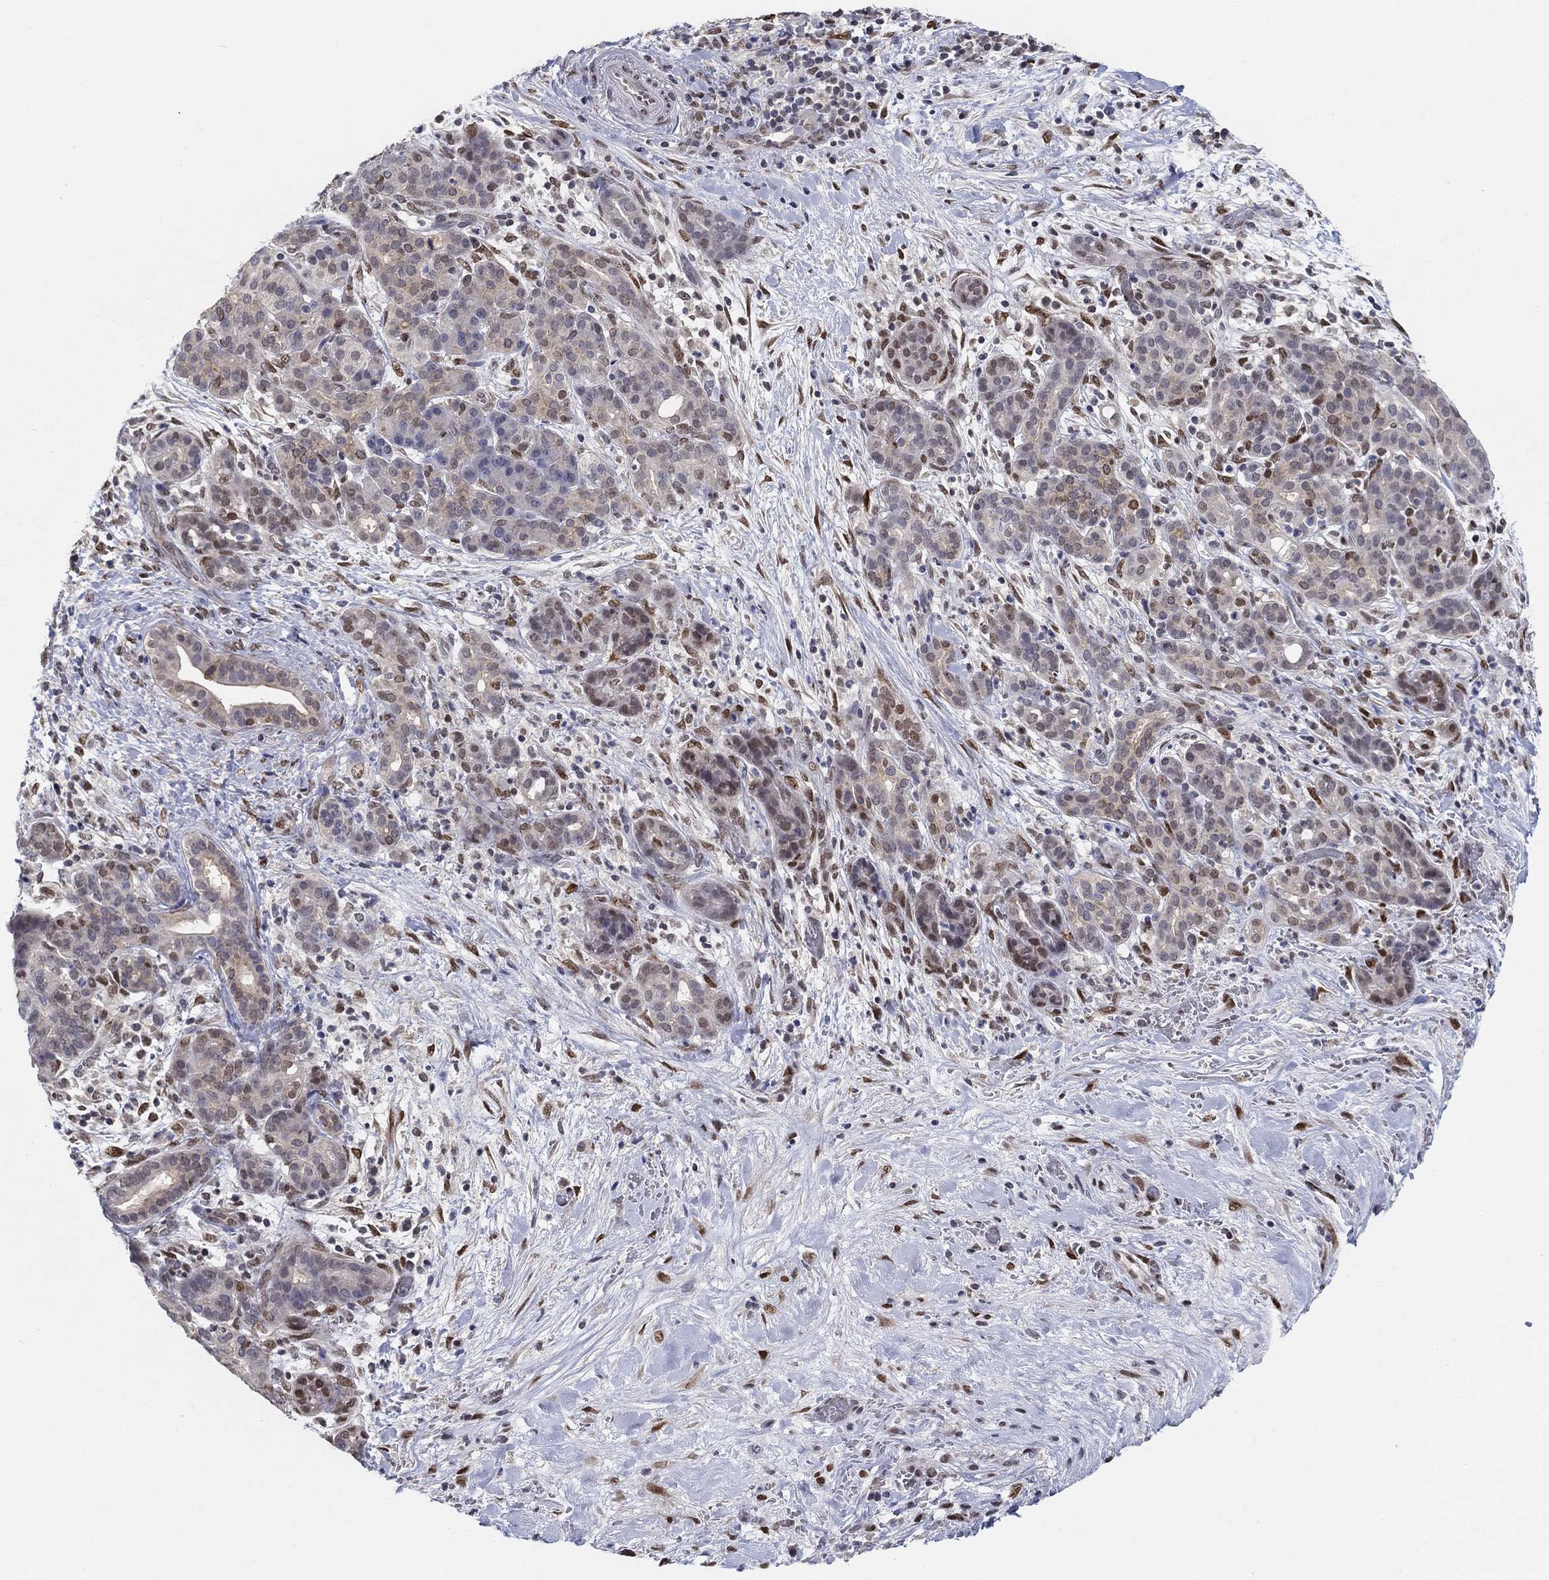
{"staining": {"intensity": "moderate", "quantity": "<25%", "location": "nuclear"}, "tissue": "pancreatic cancer", "cell_type": "Tumor cells", "image_type": "cancer", "snomed": [{"axis": "morphology", "description": "Adenocarcinoma, NOS"}, {"axis": "topography", "description": "Pancreas"}], "caption": "Human pancreatic cancer stained with a protein marker exhibits moderate staining in tumor cells.", "gene": "CENPE", "patient": {"sex": "male", "age": 44}}